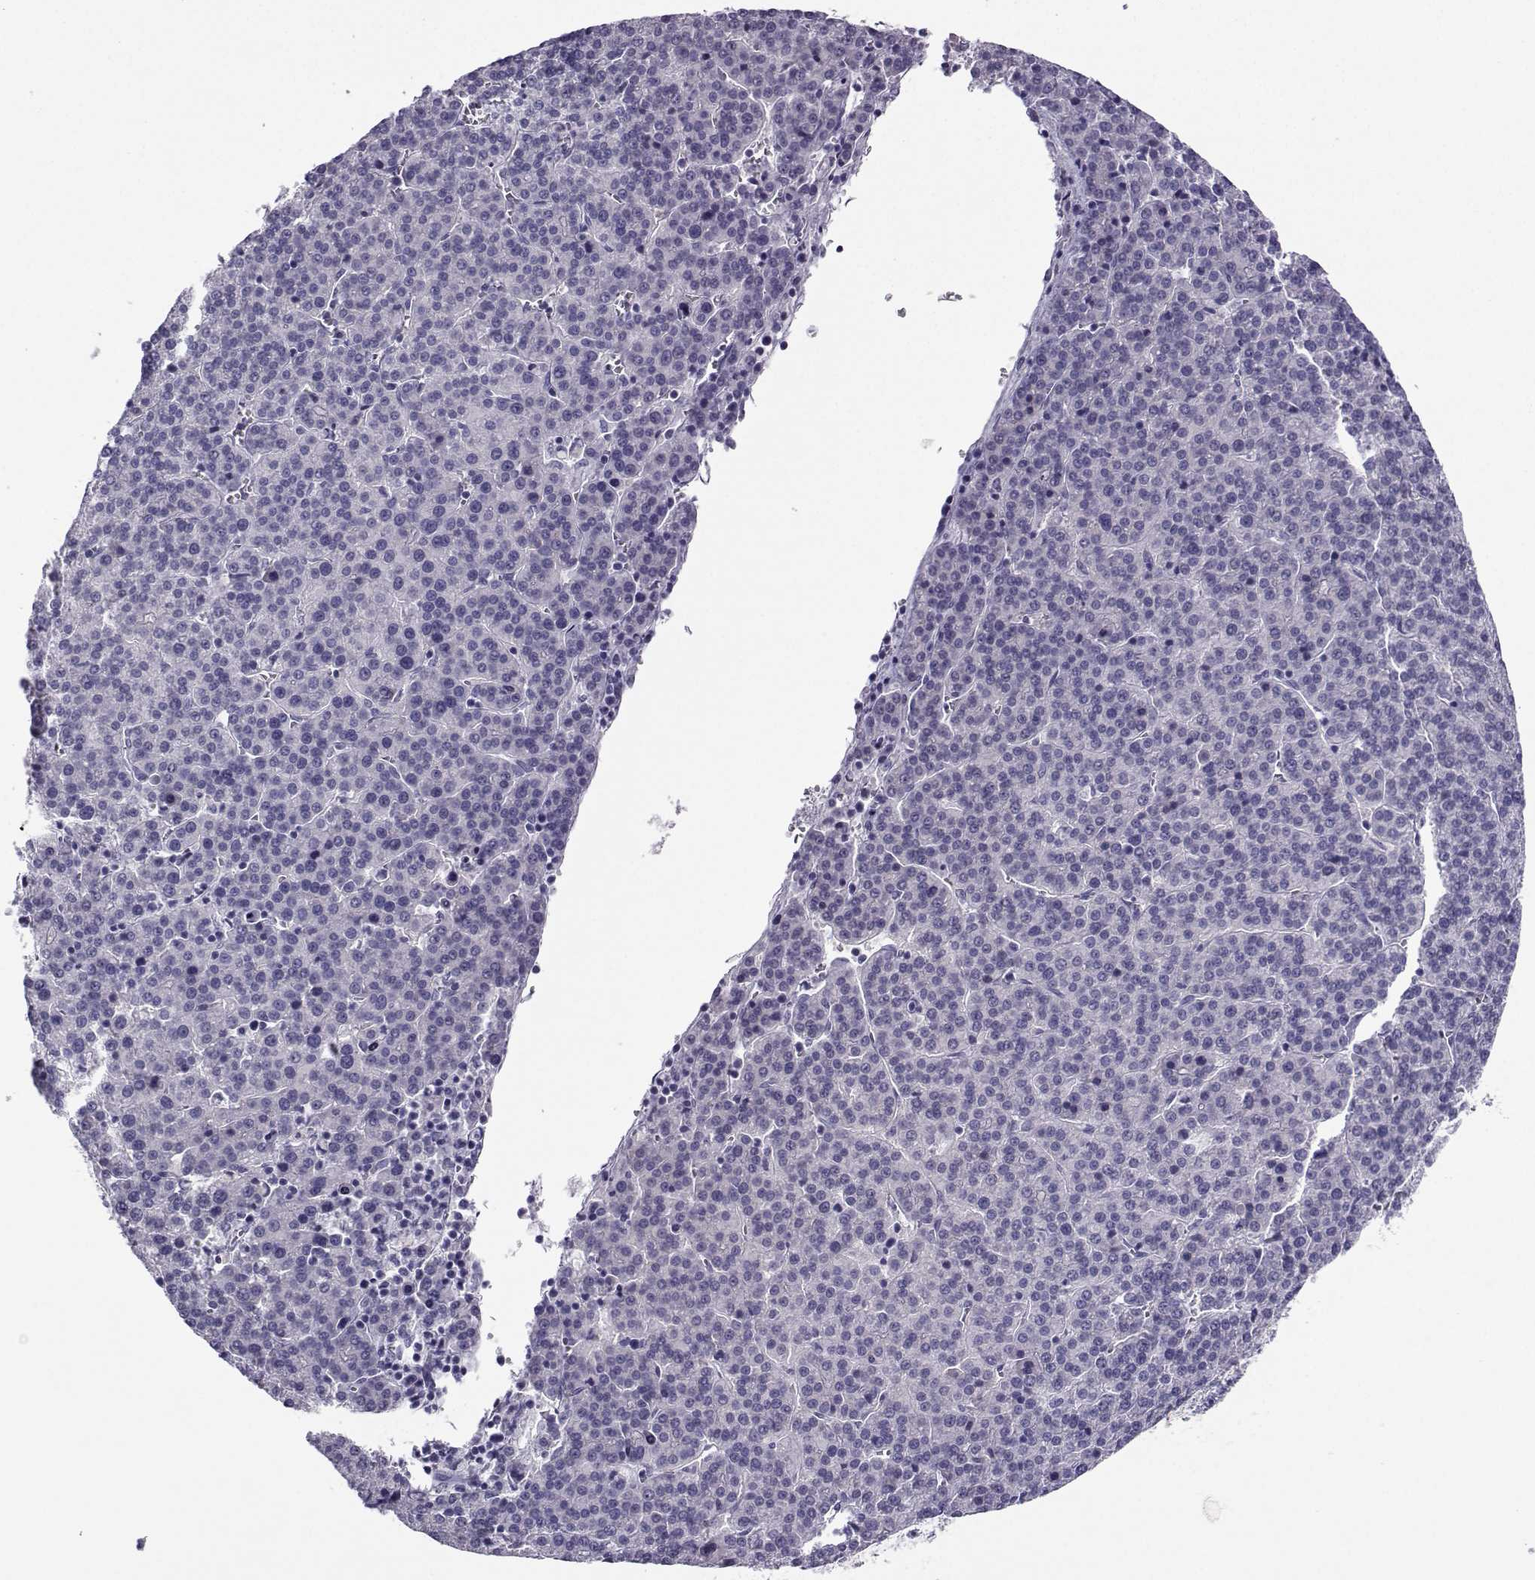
{"staining": {"intensity": "negative", "quantity": "none", "location": "none"}, "tissue": "liver cancer", "cell_type": "Tumor cells", "image_type": "cancer", "snomed": [{"axis": "morphology", "description": "Carcinoma, Hepatocellular, NOS"}, {"axis": "topography", "description": "Liver"}], "caption": "Tumor cells are negative for brown protein staining in liver cancer (hepatocellular carcinoma).", "gene": "ARMC2", "patient": {"sex": "female", "age": 58}}